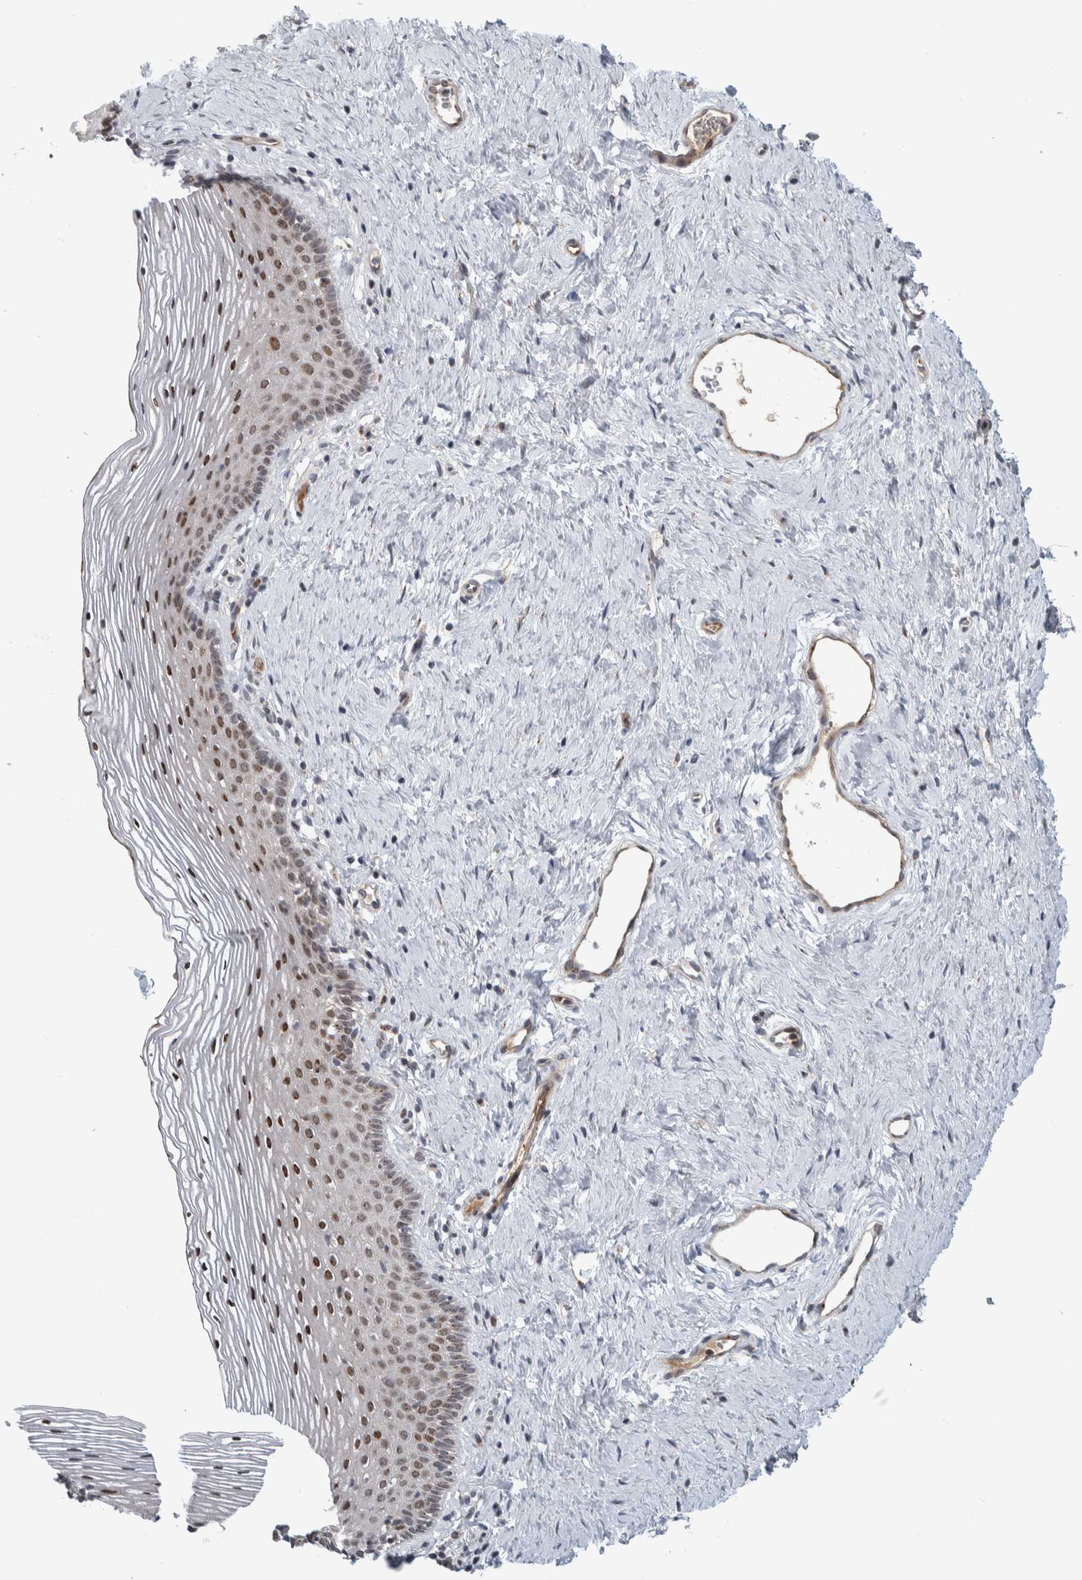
{"staining": {"intensity": "moderate", "quantity": ">75%", "location": "nuclear"}, "tissue": "vagina", "cell_type": "Squamous epithelial cells", "image_type": "normal", "snomed": [{"axis": "morphology", "description": "Normal tissue, NOS"}, {"axis": "topography", "description": "Vagina"}], "caption": "Immunohistochemical staining of benign vagina reveals moderate nuclear protein staining in about >75% of squamous epithelial cells.", "gene": "MSL1", "patient": {"sex": "female", "age": 32}}